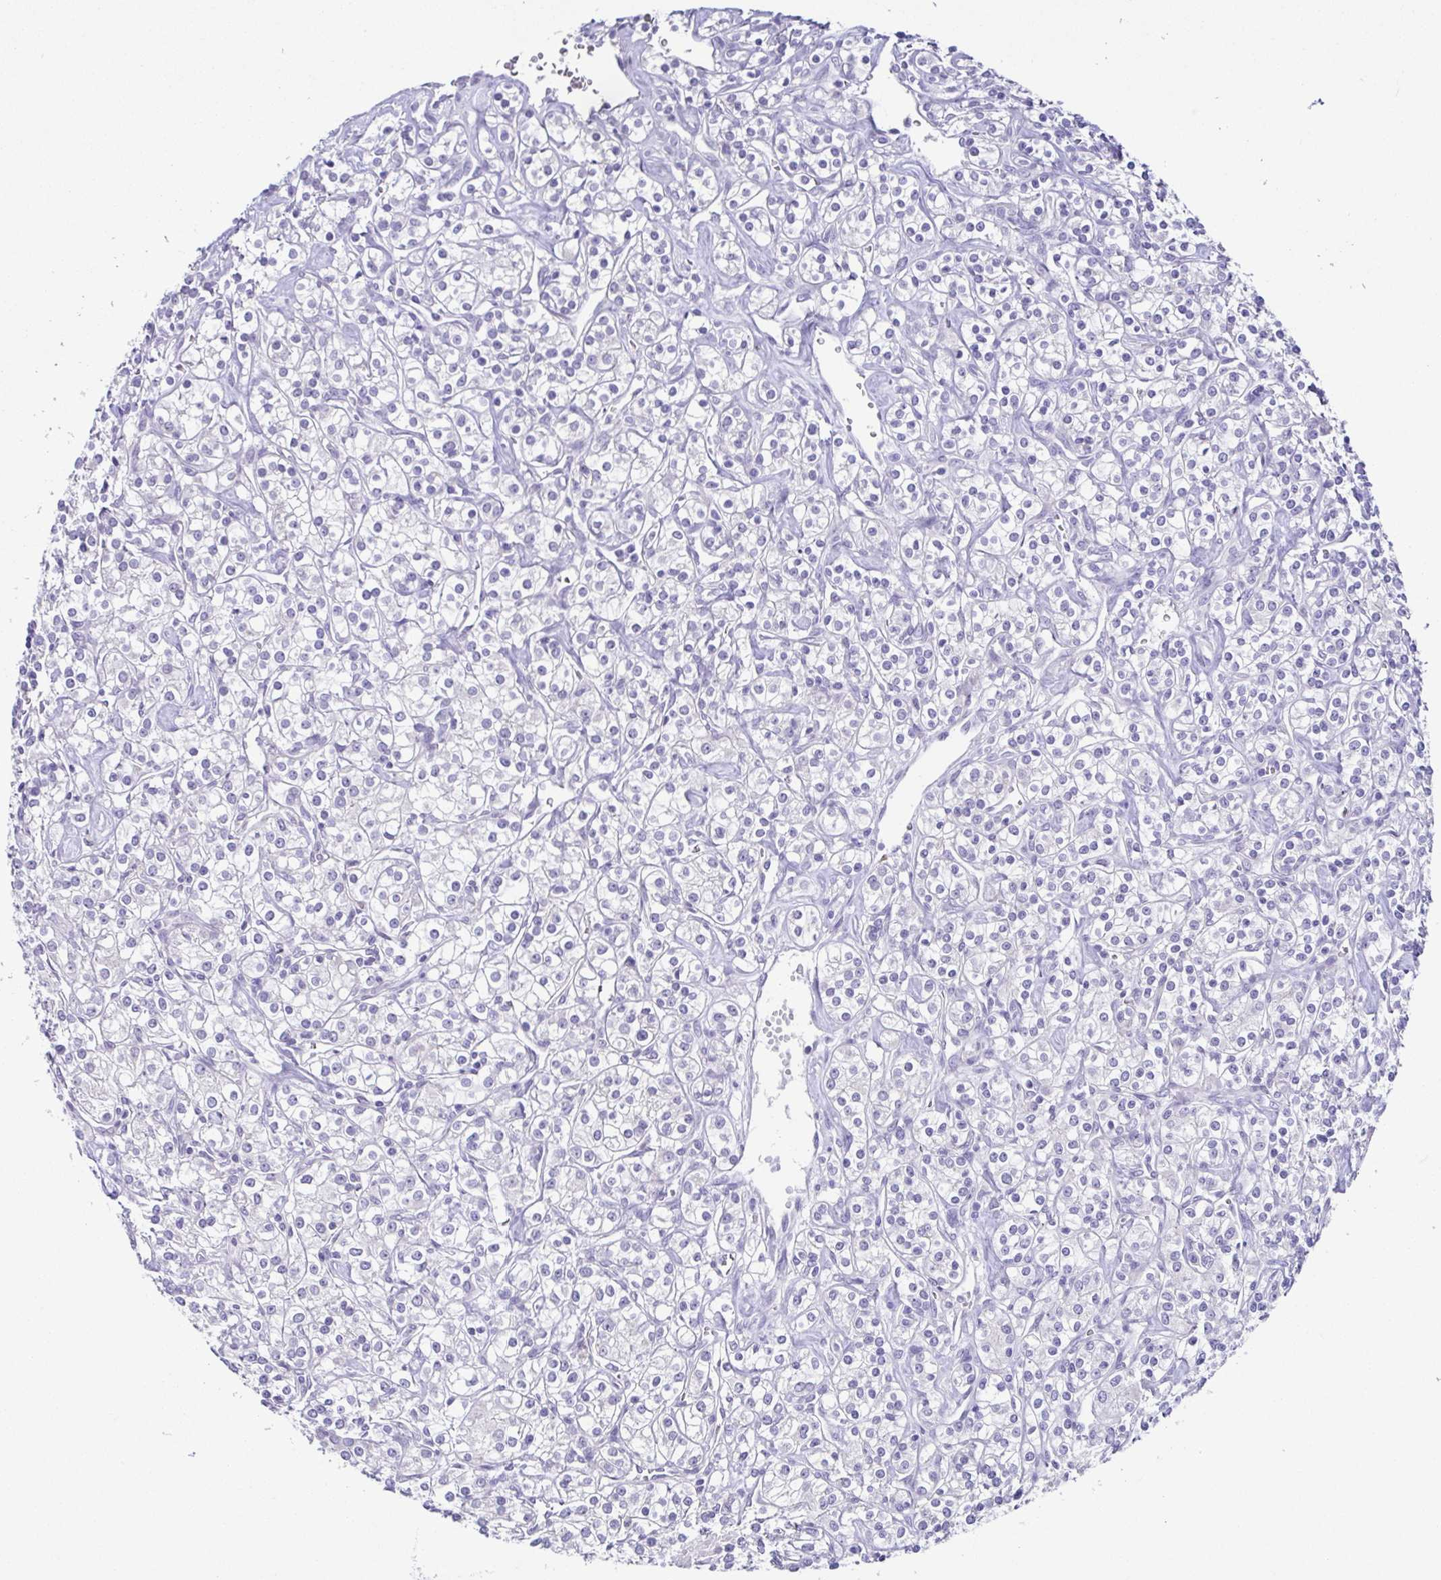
{"staining": {"intensity": "negative", "quantity": "none", "location": "none"}, "tissue": "renal cancer", "cell_type": "Tumor cells", "image_type": "cancer", "snomed": [{"axis": "morphology", "description": "Adenocarcinoma, NOS"}, {"axis": "topography", "description": "Kidney"}], "caption": "A high-resolution photomicrograph shows immunohistochemistry (IHC) staining of adenocarcinoma (renal), which reveals no significant expression in tumor cells. (DAB immunohistochemistry with hematoxylin counter stain).", "gene": "RDH11", "patient": {"sex": "male", "age": 77}}